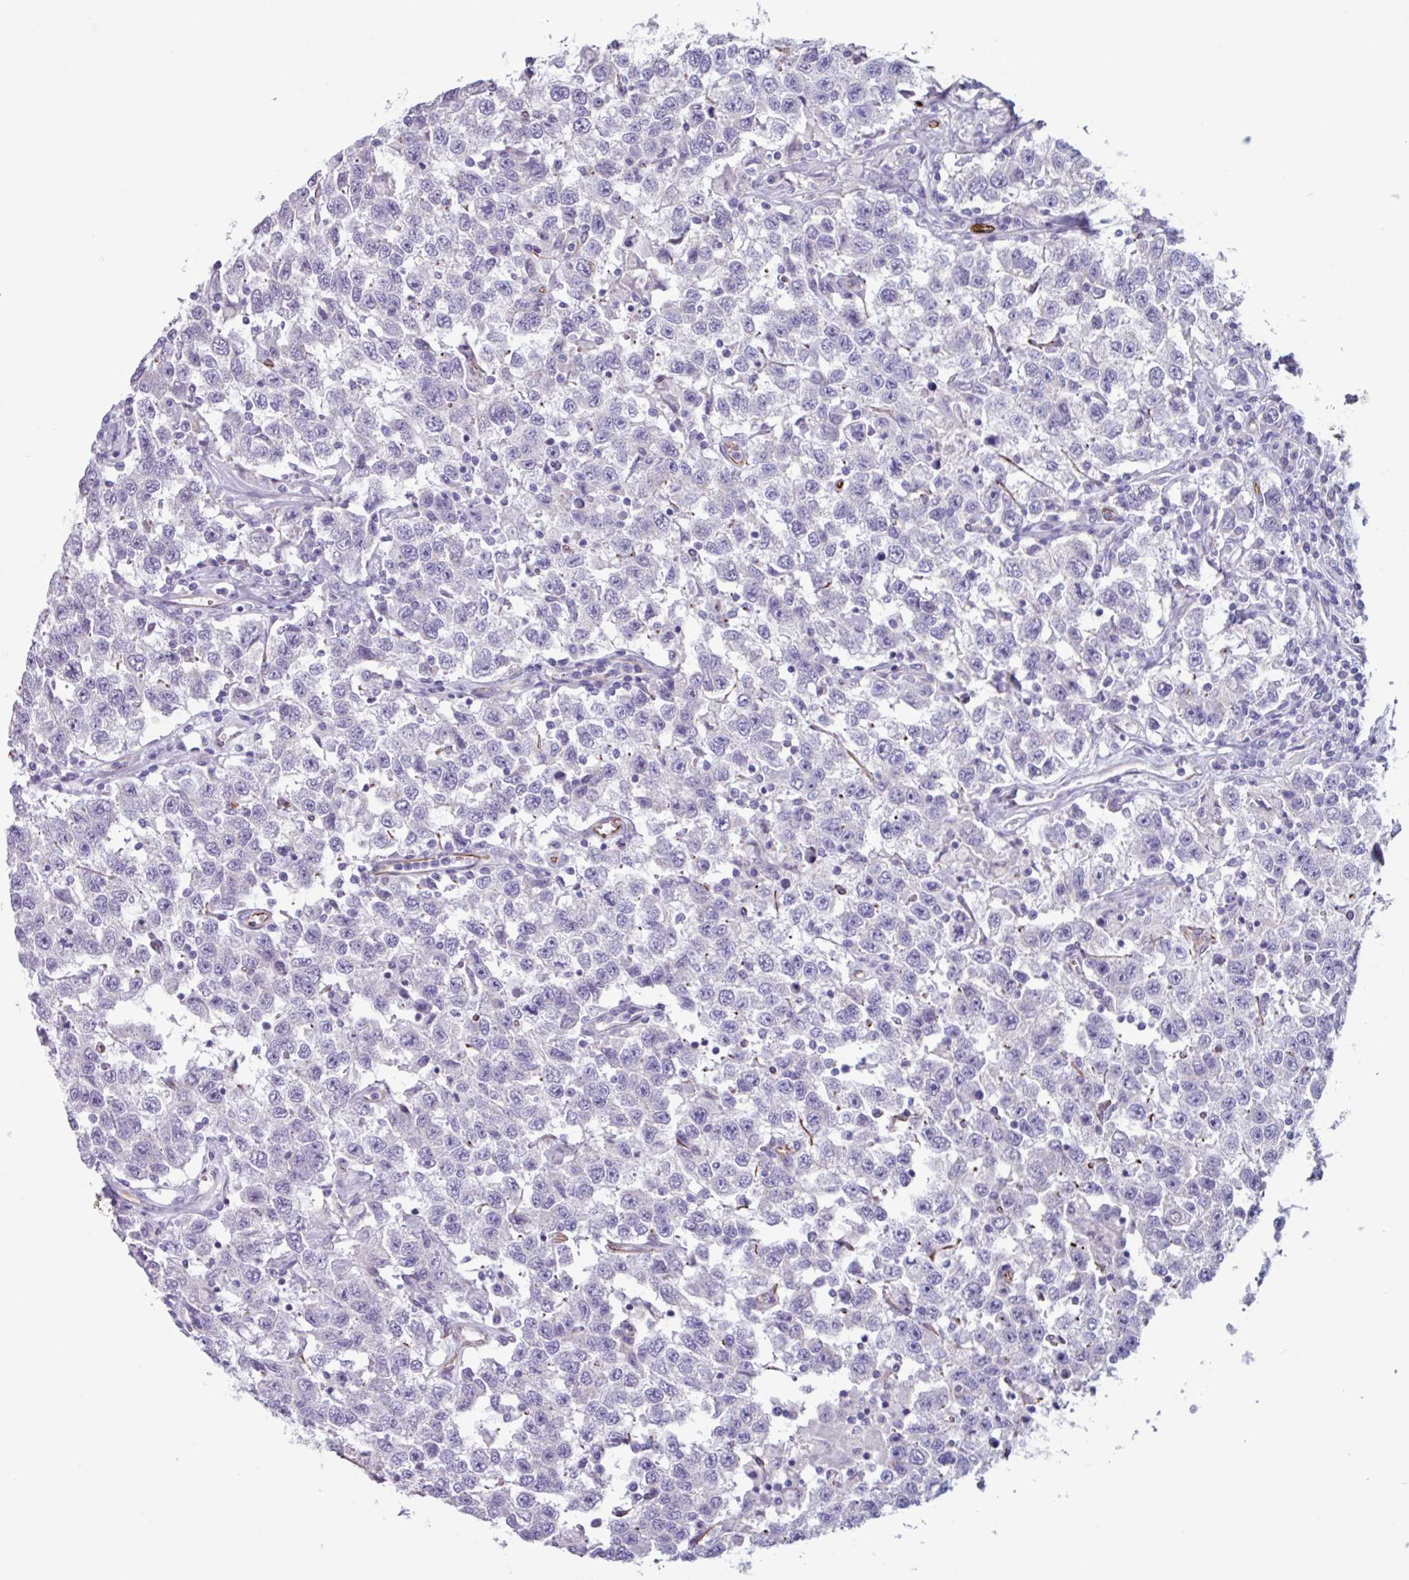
{"staining": {"intensity": "negative", "quantity": "none", "location": "none"}, "tissue": "testis cancer", "cell_type": "Tumor cells", "image_type": "cancer", "snomed": [{"axis": "morphology", "description": "Seminoma, NOS"}, {"axis": "topography", "description": "Testis"}], "caption": "The photomicrograph reveals no significant staining in tumor cells of testis cancer.", "gene": "BTD", "patient": {"sex": "male", "age": 41}}